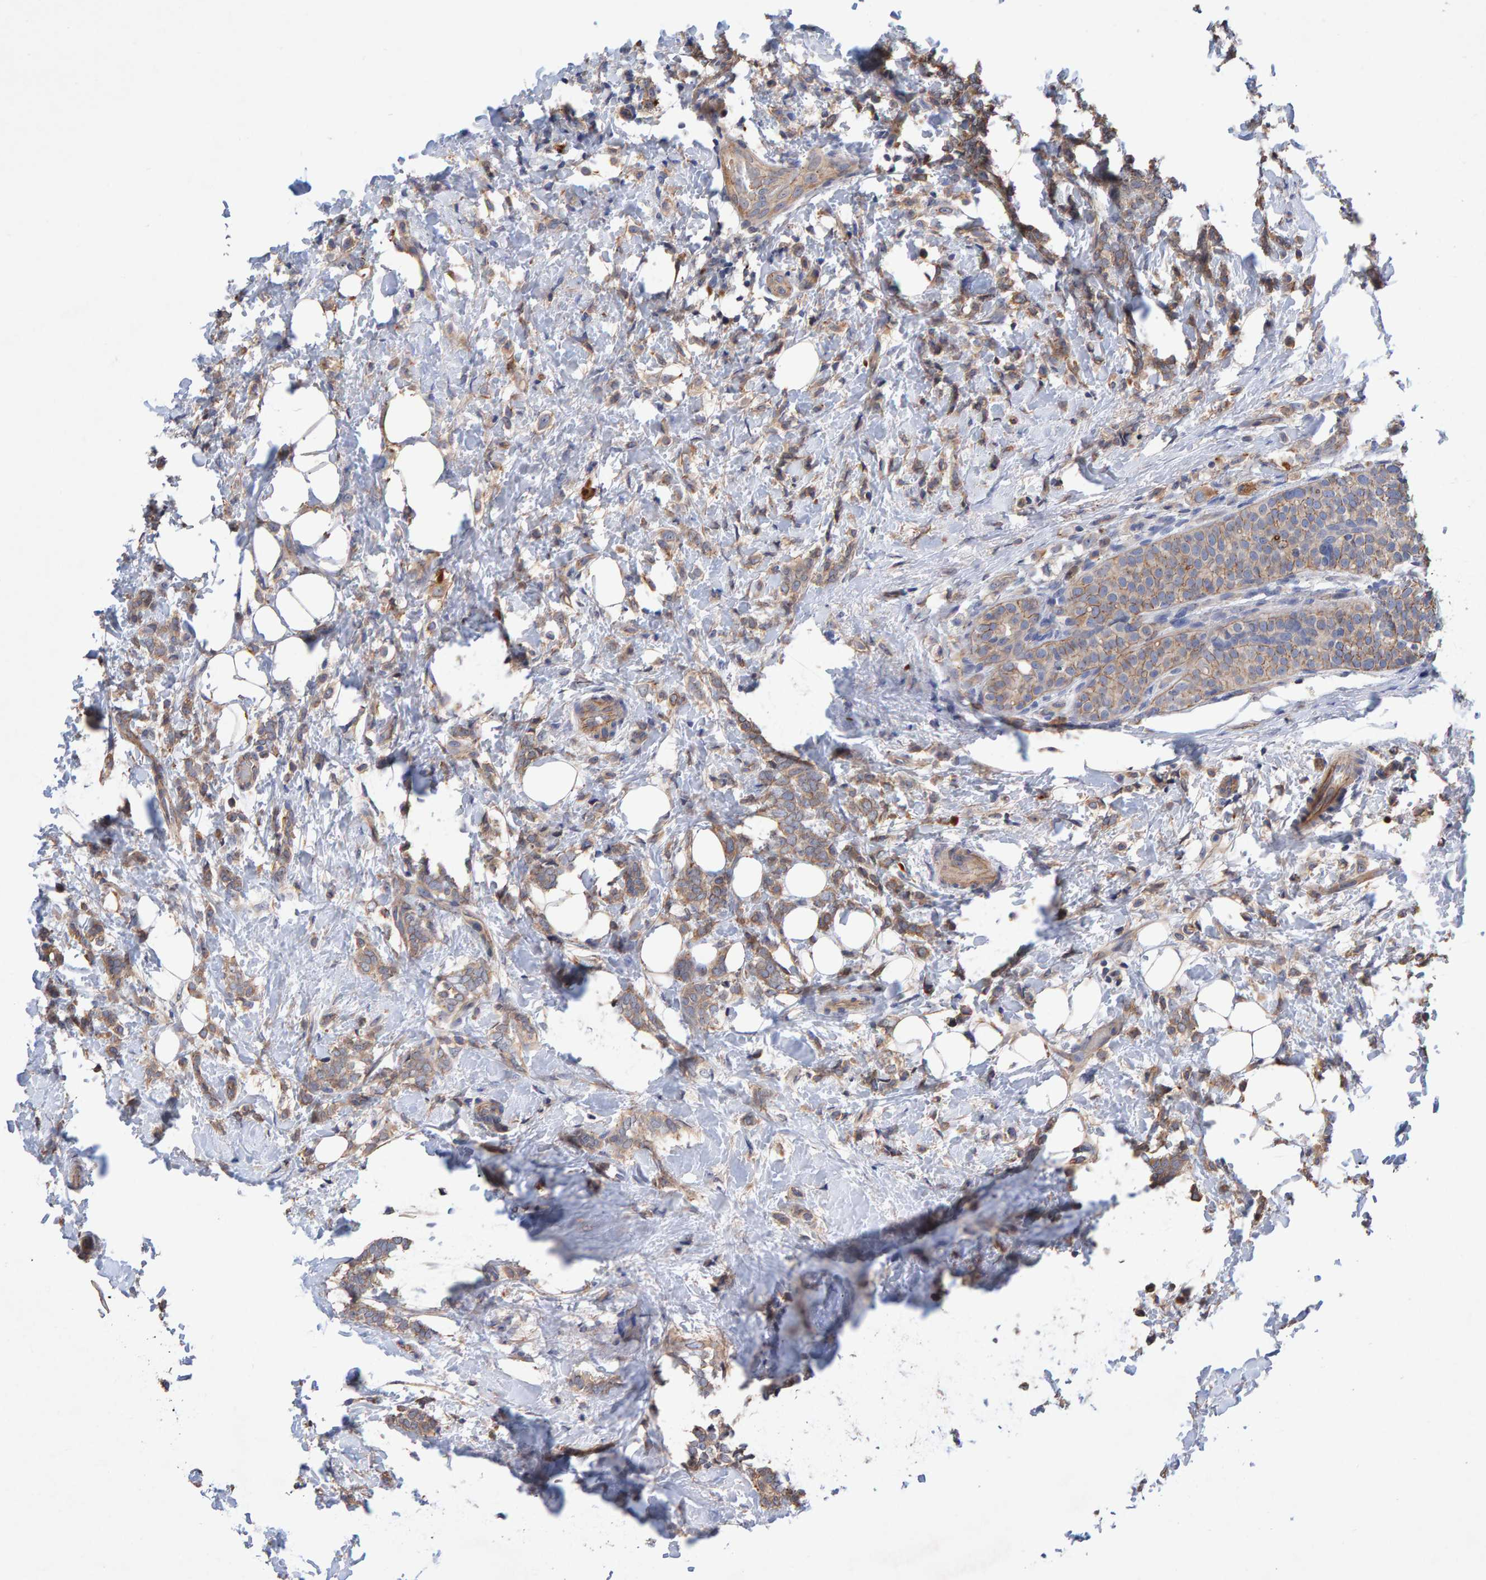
{"staining": {"intensity": "moderate", "quantity": "25%-75%", "location": "cytoplasmic/membranous"}, "tissue": "breast cancer", "cell_type": "Tumor cells", "image_type": "cancer", "snomed": [{"axis": "morphology", "description": "Lobular carcinoma"}, {"axis": "topography", "description": "Breast"}], "caption": "There is medium levels of moderate cytoplasmic/membranous staining in tumor cells of breast lobular carcinoma, as demonstrated by immunohistochemical staining (brown color).", "gene": "EFR3A", "patient": {"sex": "female", "age": 50}}